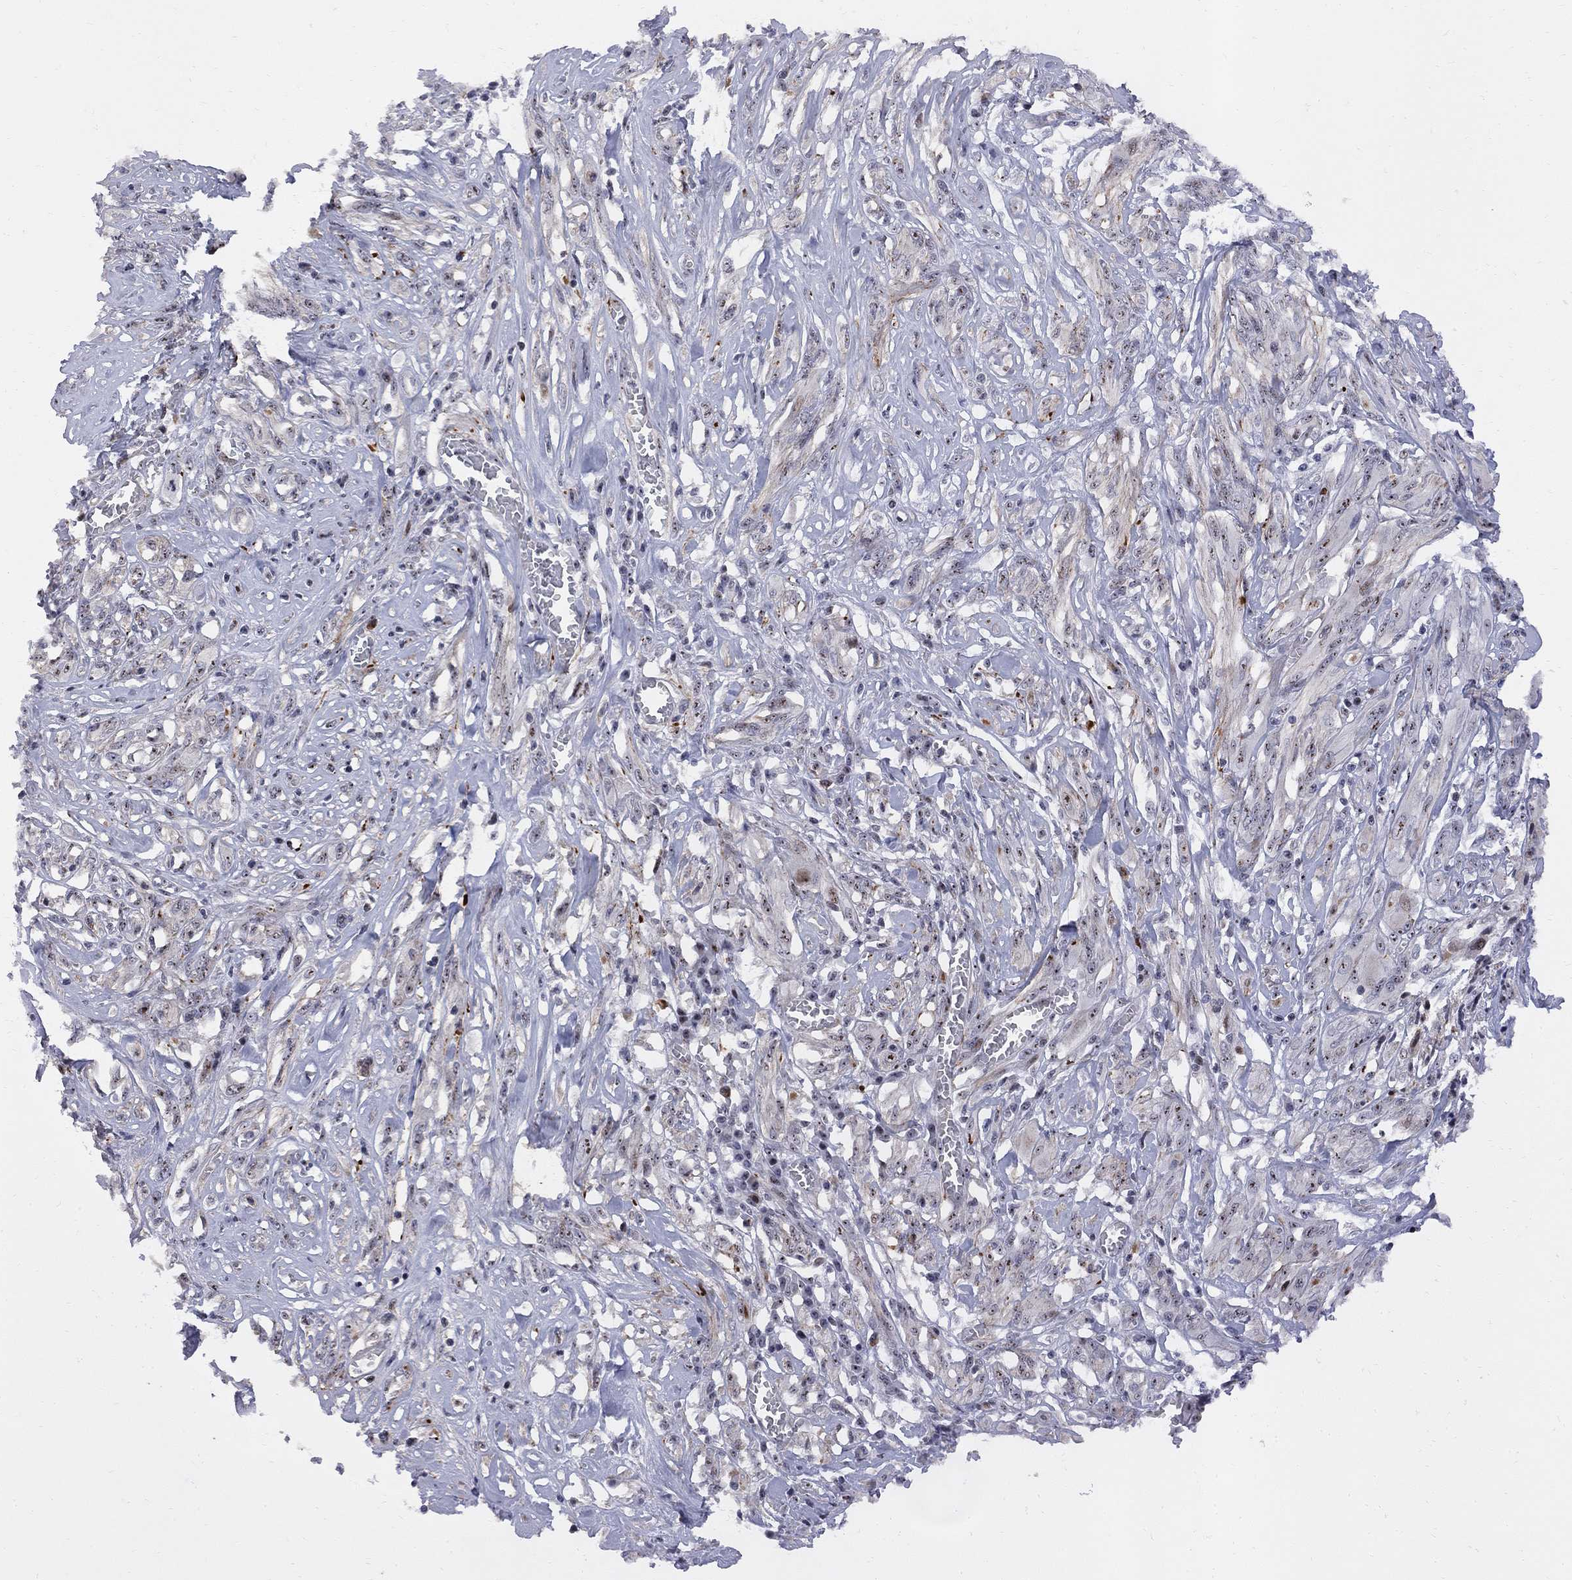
{"staining": {"intensity": "moderate", "quantity": "<25%", "location": "nuclear"}, "tissue": "melanoma", "cell_type": "Tumor cells", "image_type": "cancer", "snomed": [{"axis": "morphology", "description": "Malignant melanoma, NOS"}, {"axis": "topography", "description": "Skin"}], "caption": "Protein positivity by immunohistochemistry (IHC) demonstrates moderate nuclear staining in approximately <25% of tumor cells in malignant melanoma.", "gene": "DHX33", "patient": {"sex": "female", "age": 91}}